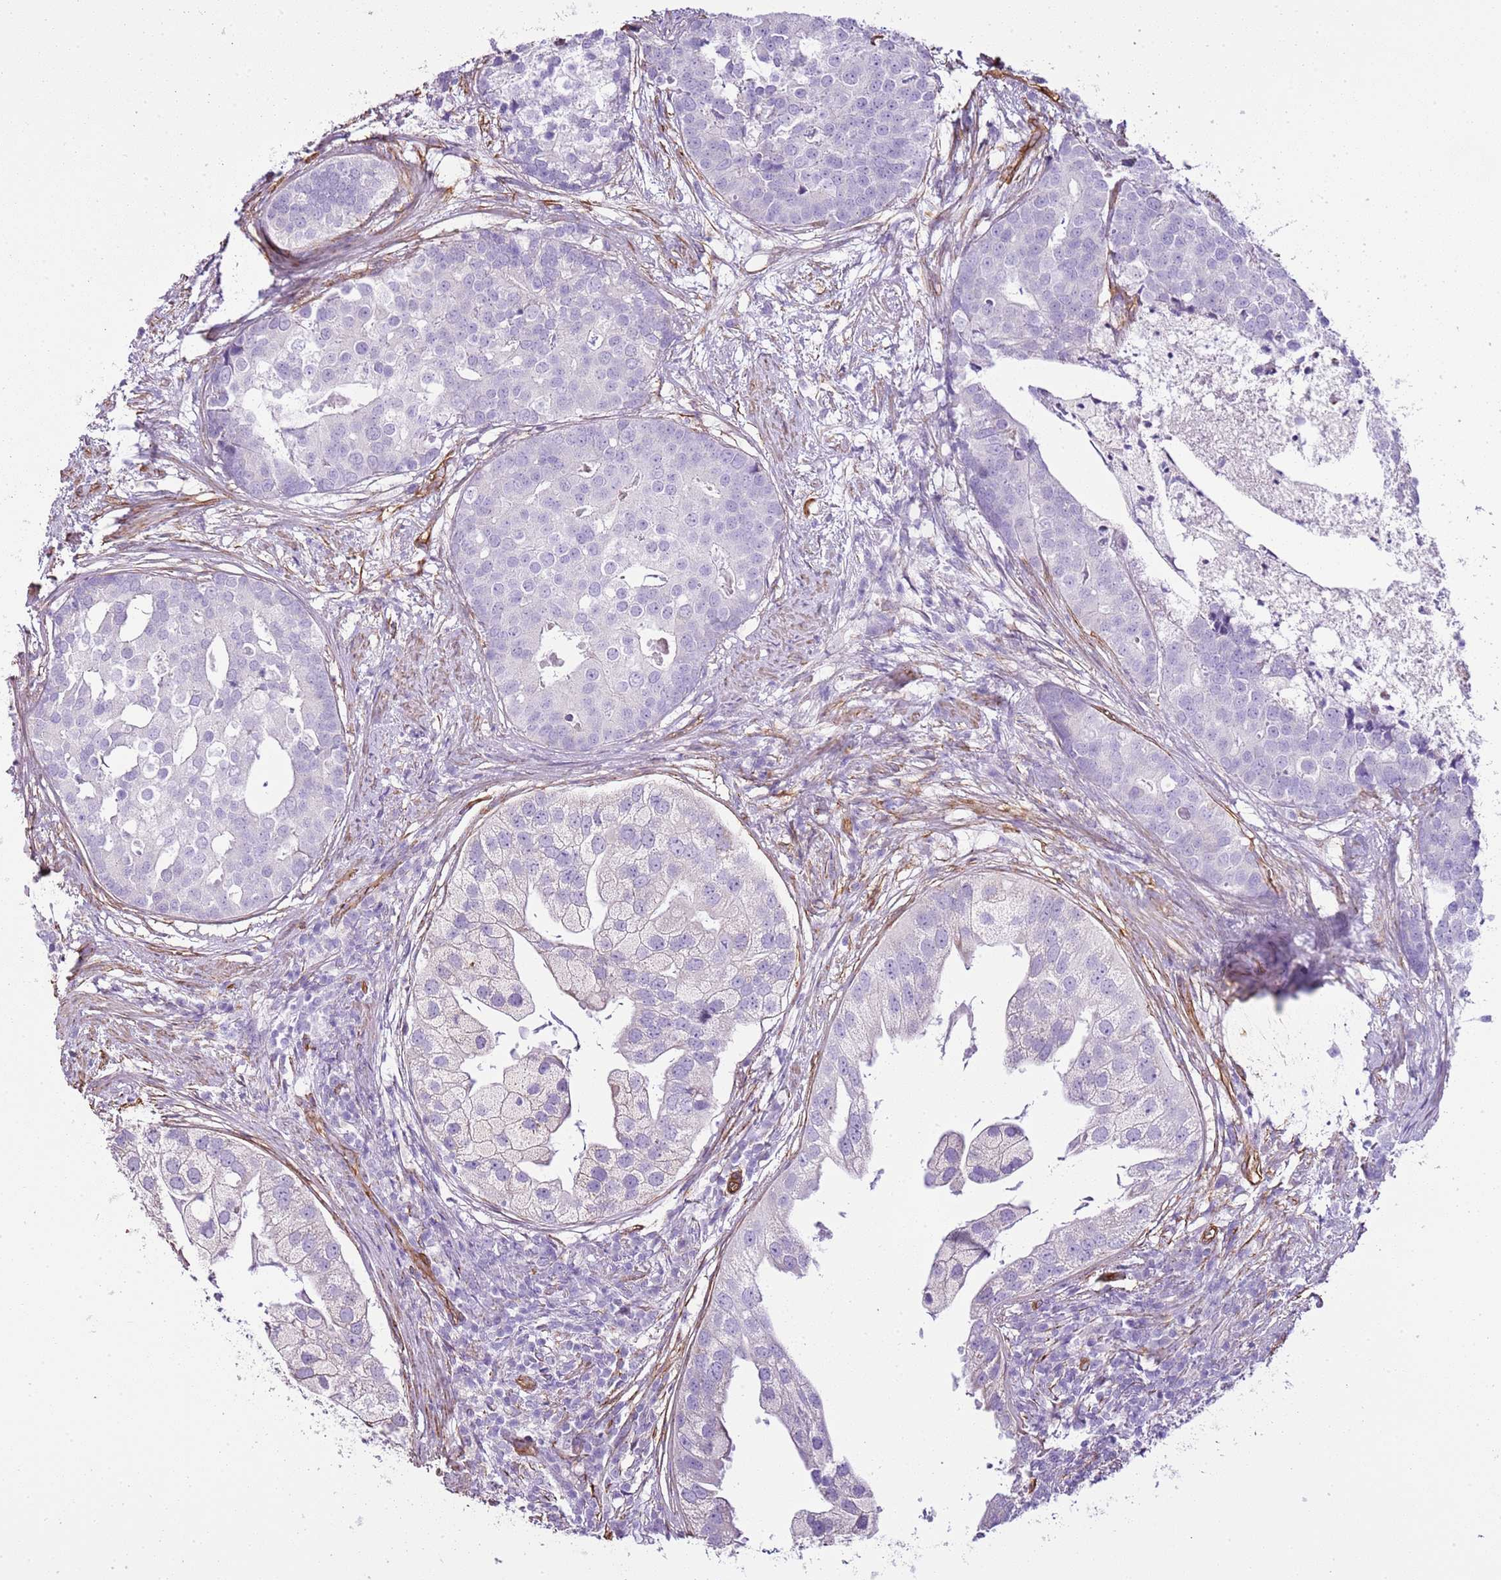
{"staining": {"intensity": "negative", "quantity": "none", "location": "none"}, "tissue": "prostate cancer", "cell_type": "Tumor cells", "image_type": "cancer", "snomed": [{"axis": "morphology", "description": "Adenocarcinoma, High grade"}, {"axis": "topography", "description": "Prostate"}], "caption": "Immunohistochemistry (IHC) histopathology image of human prostate cancer stained for a protein (brown), which demonstrates no expression in tumor cells.", "gene": "CTDSPL", "patient": {"sex": "male", "age": 62}}